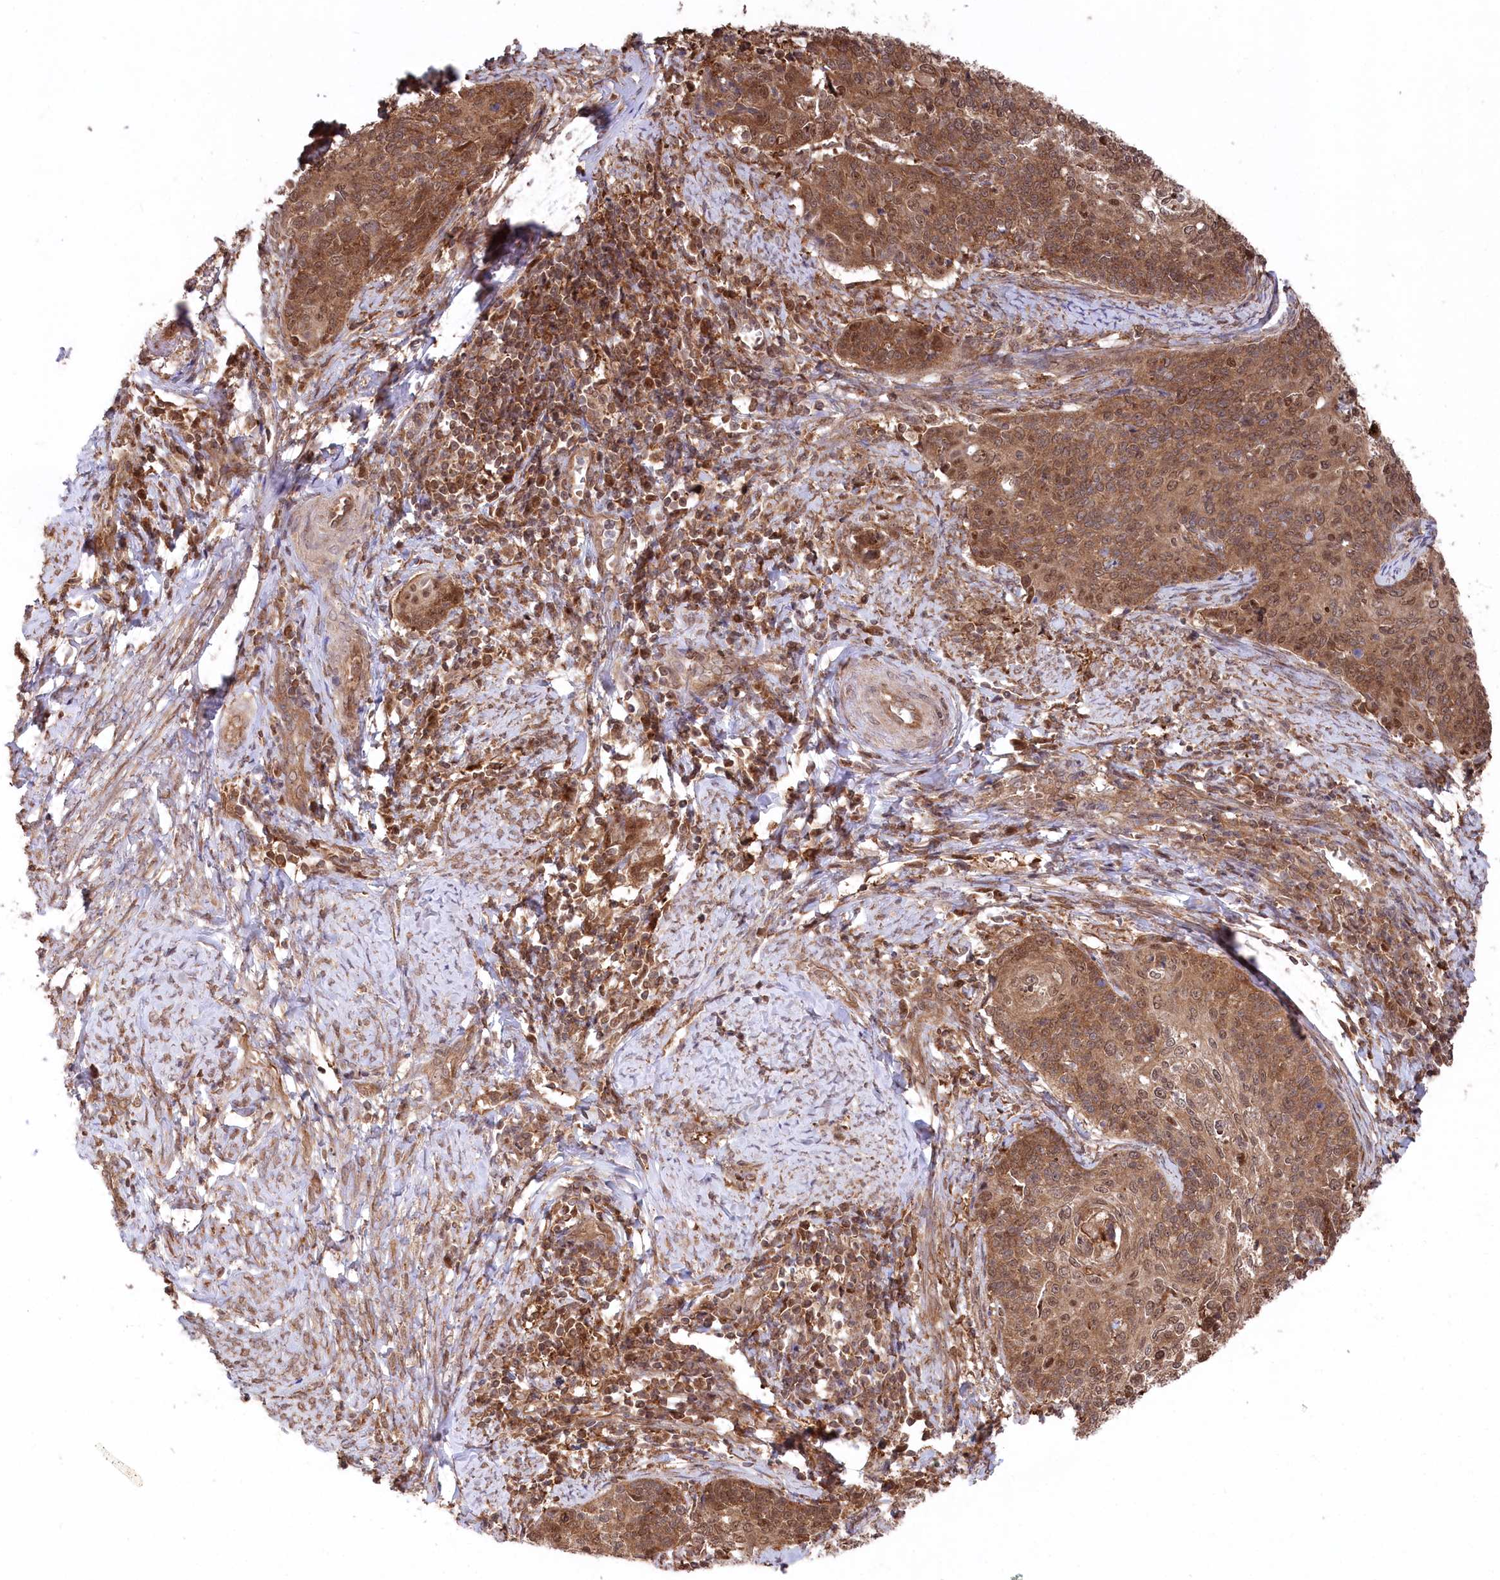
{"staining": {"intensity": "moderate", "quantity": ">75%", "location": "cytoplasmic/membranous,nuclear"}, "tissue": "cervical cancer", "cell_type": "Tumor cells", "image_type": "cancer", "snomed": [{"axis": "morphology", "description": "Squamous cell carcinoma, NOS"}, {"axis": "topography", "description": "Cervix"}], "caption": "Human cervical squamous cell carcinoma stained with a brown dye exhibits moderate cytoplasmic/membranous and nuclear positive staining in about >75% of tumor cells.", "gene": "PSMA1", "patient": {"sex": "female", "age": 39}}